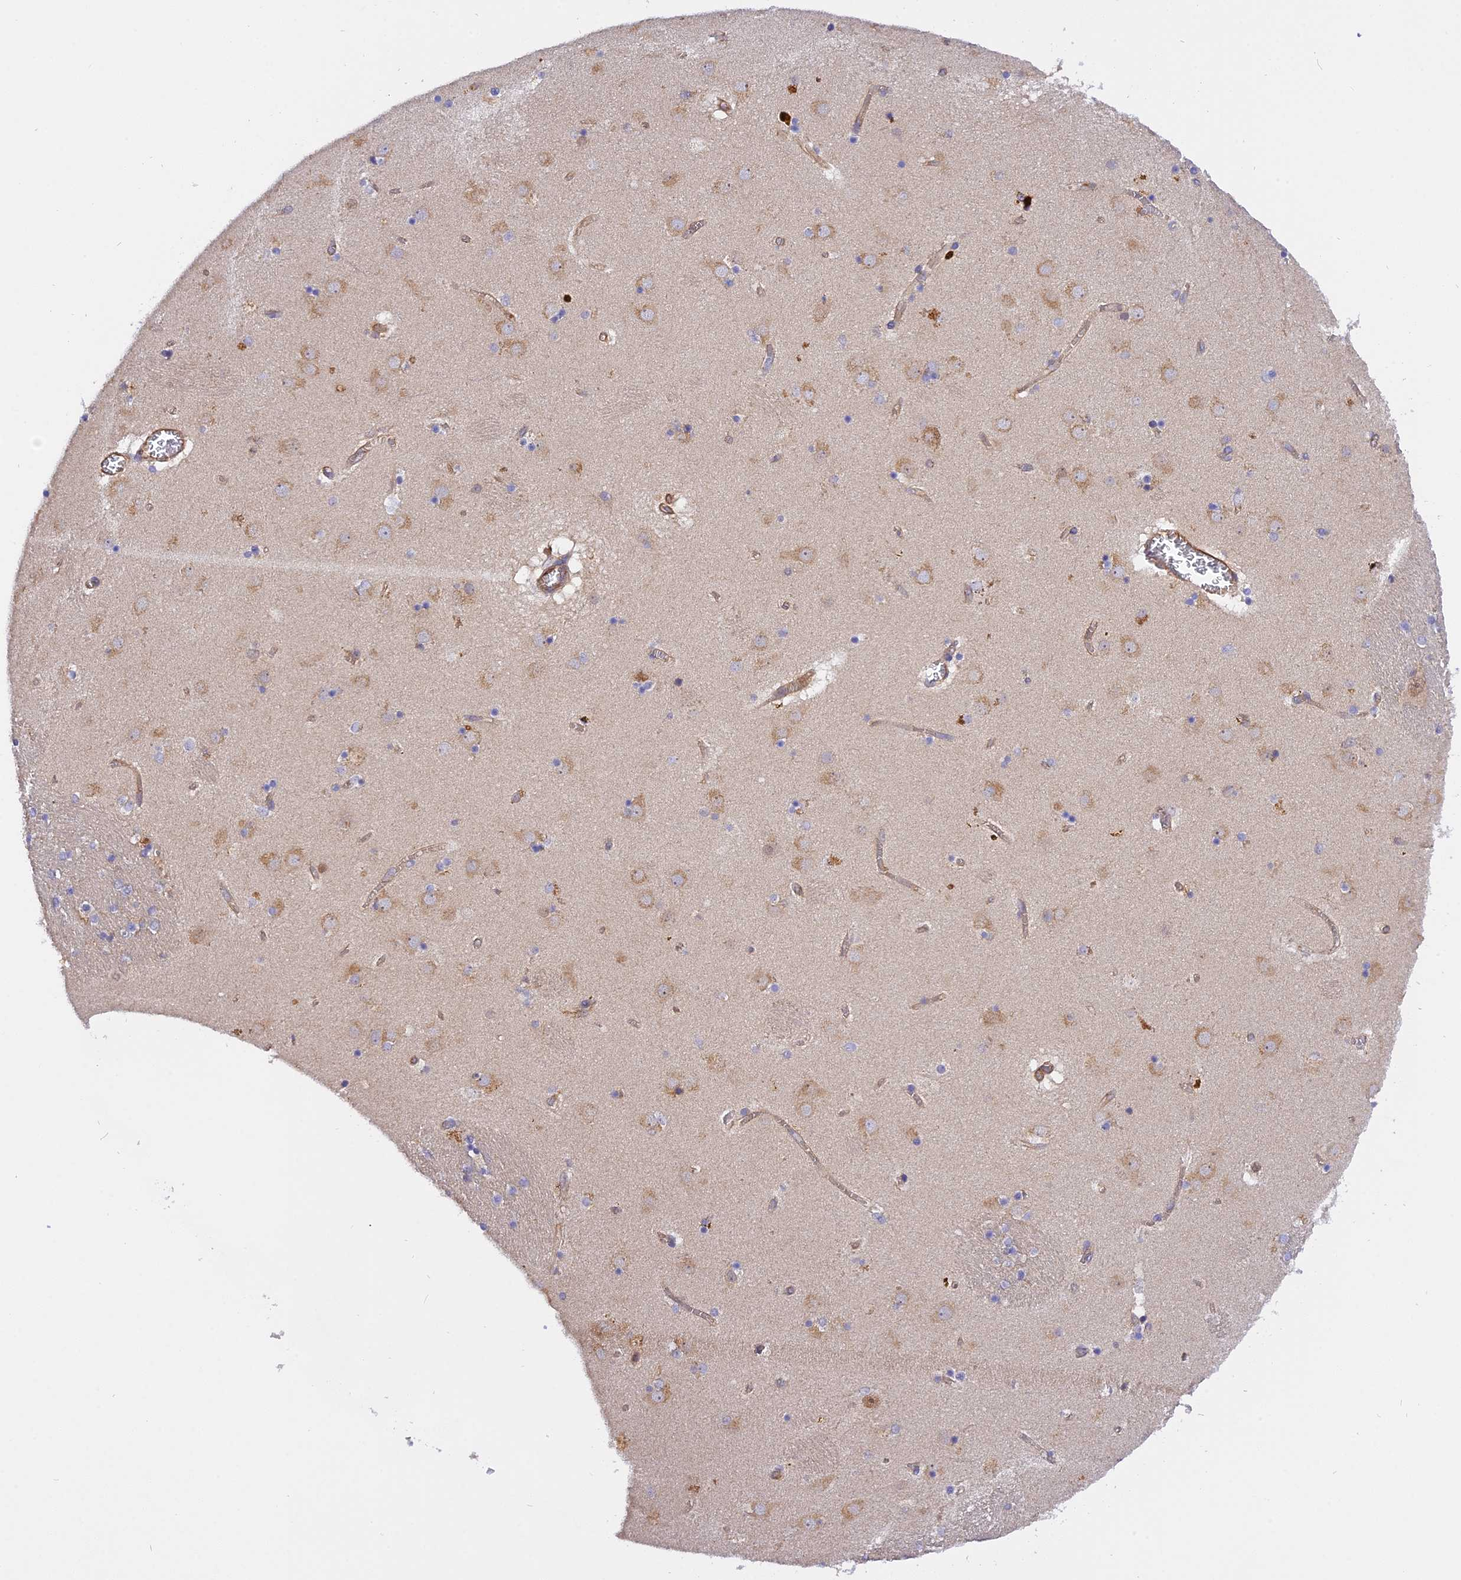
{"staining": {"intensity": "negative", "quantity": "none", "location": "none"}, "tissue": "caudate", "cell_type": "Glial cells", "image_type": "normal", "snomed": [{"axis": "morphology", "description": "Normal tissue, NOS"}, {"axis": "topography", "description": "Lateral ventricle wall"}], "caption": "Caudate stained for a protein using immunohistochemistry shows no positivity glial cells.", "gene": "C5orf22", "patient": {"sex": "male", "age": 70}}